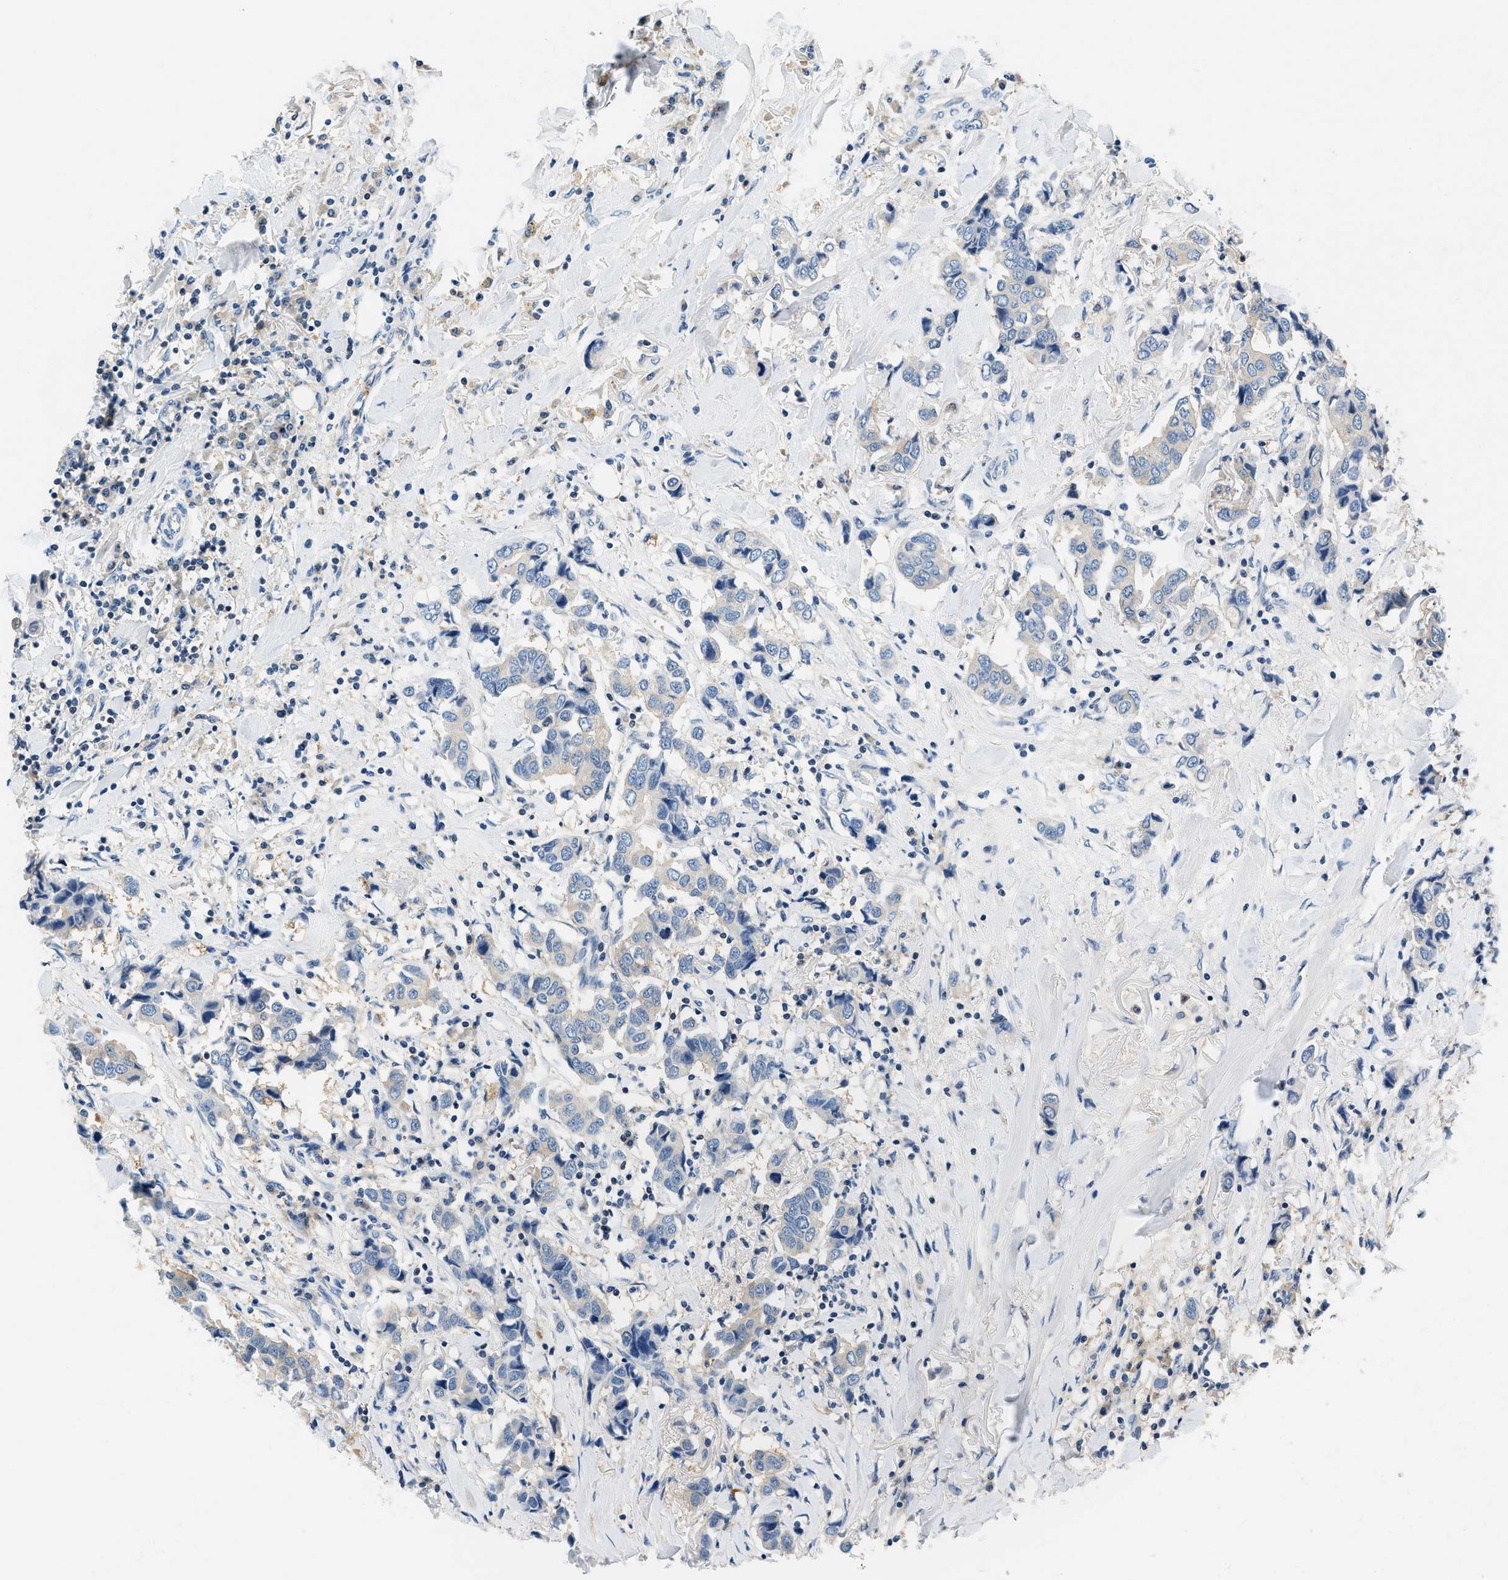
{"staining": {"intensity": "weak", "quantity": "<25%", "location": "cytoplasmic/membranous"}, "tissue": "breast cancer", "cell_type": "Tumor cells", "image_type": "cancer", "snomed": [{"axis": "morphology", "description": "Duct carcinoma"}, {"axis": "topography", "description": "Breast"}], "caption": "There is no significant staining in tumor cells of breast invasive ductal carcinoma. Brightfield microscopy of IHC stained with DAB (brown) and hematoxylin (blue), captured at high magnification.", "gene": "SLC35E1", "patient": {"sex": "female", "age": 80}}